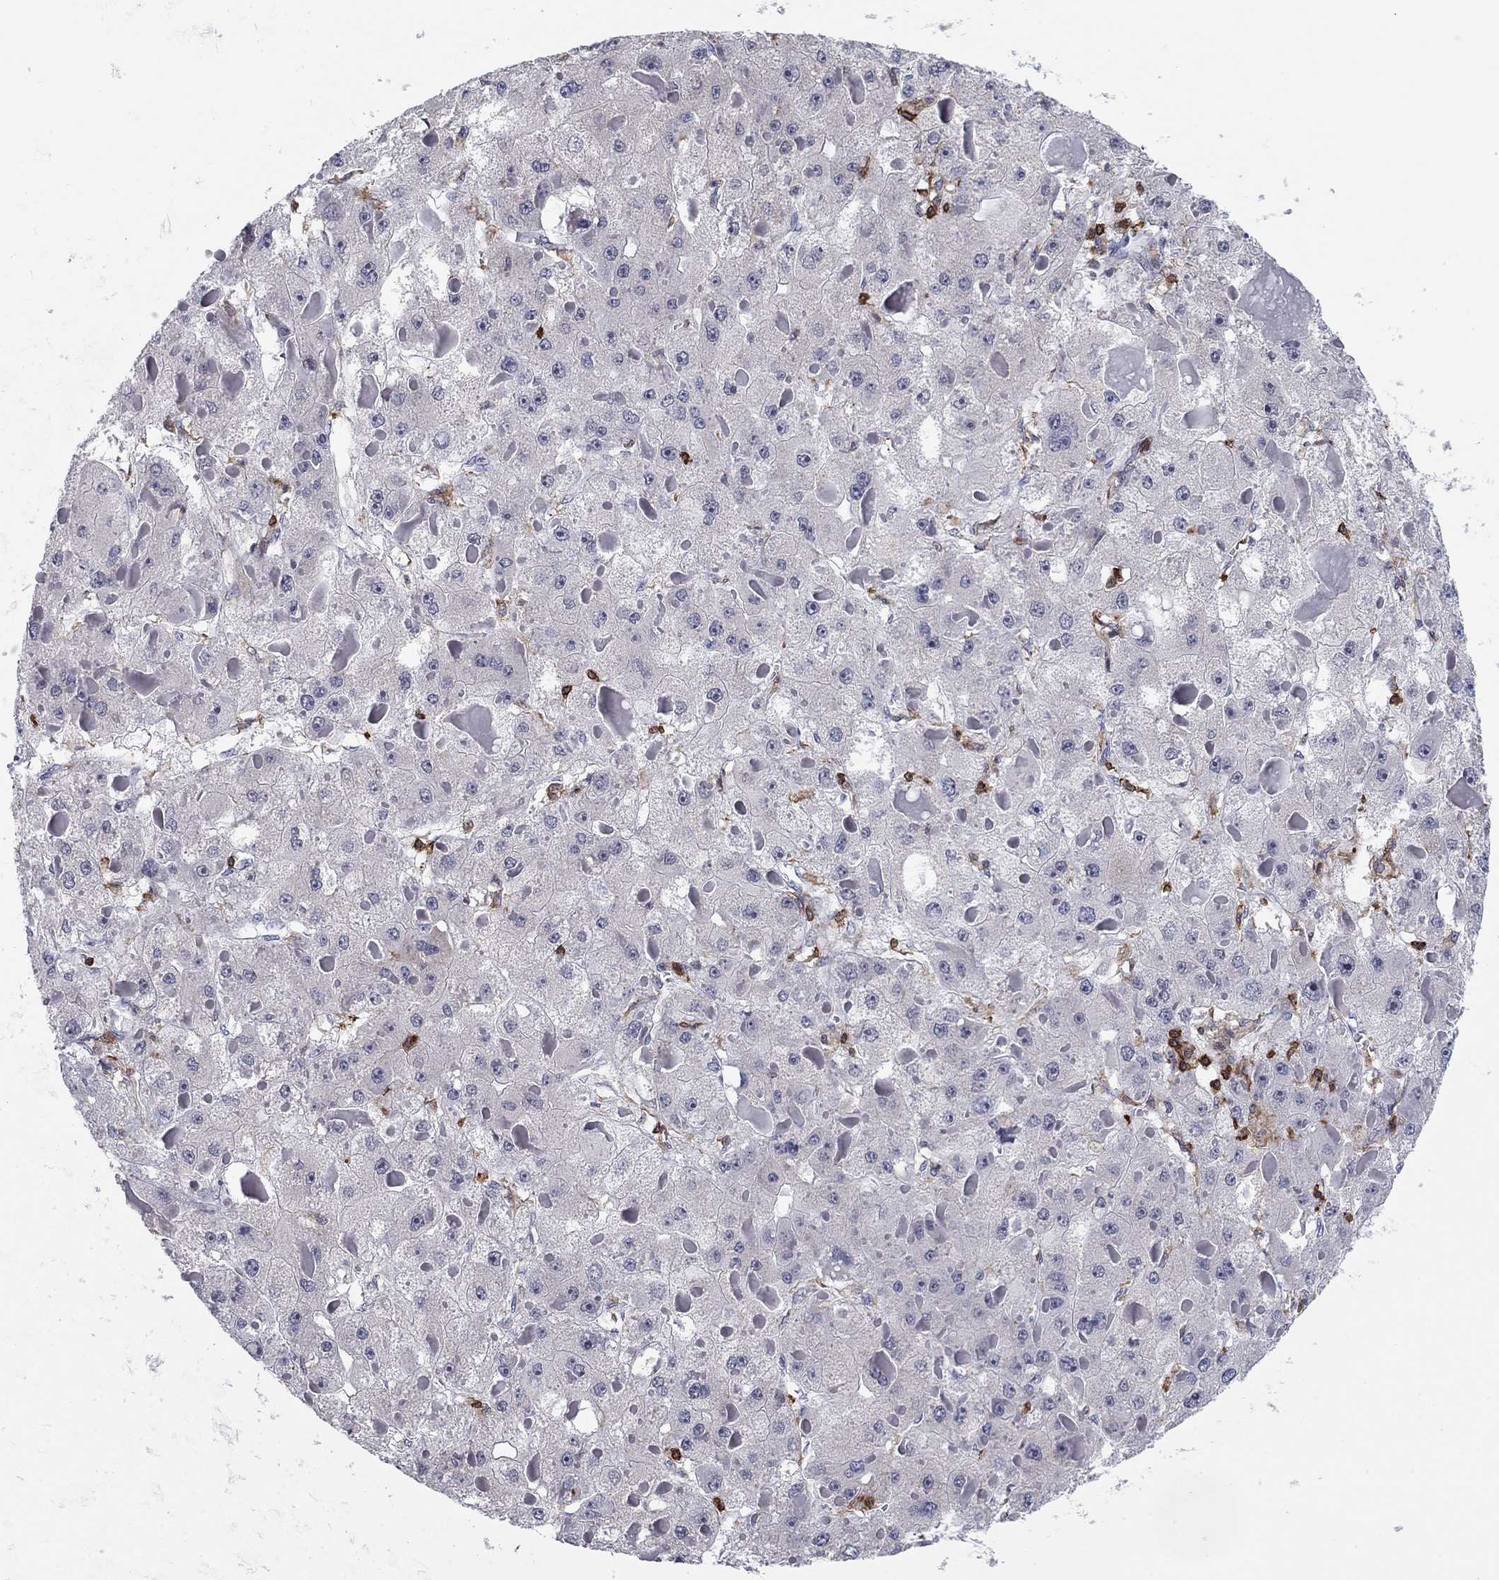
{"staining": {"intensity": "negative", "quantity": "none", "location": "none"}, "tissue": "liver cancer", "cell_type": "Tumor cells", "image_type": "cancer", "snomed": [{"axis": "morphology", "description": "Carcinoma, Hepatocellular, NOS"}, {"axis": "topography", "description": "Liver"}], "caption": "This photomicrograph is of liver hepatocellular carcinoma stained with immunohistochemistry to label a protein in brown with the nuclei are counter-stained blue. There is no staining in tumor cells.", "gene": "ARHGAP27", "patient": {"sex": "female", "age": 73}}